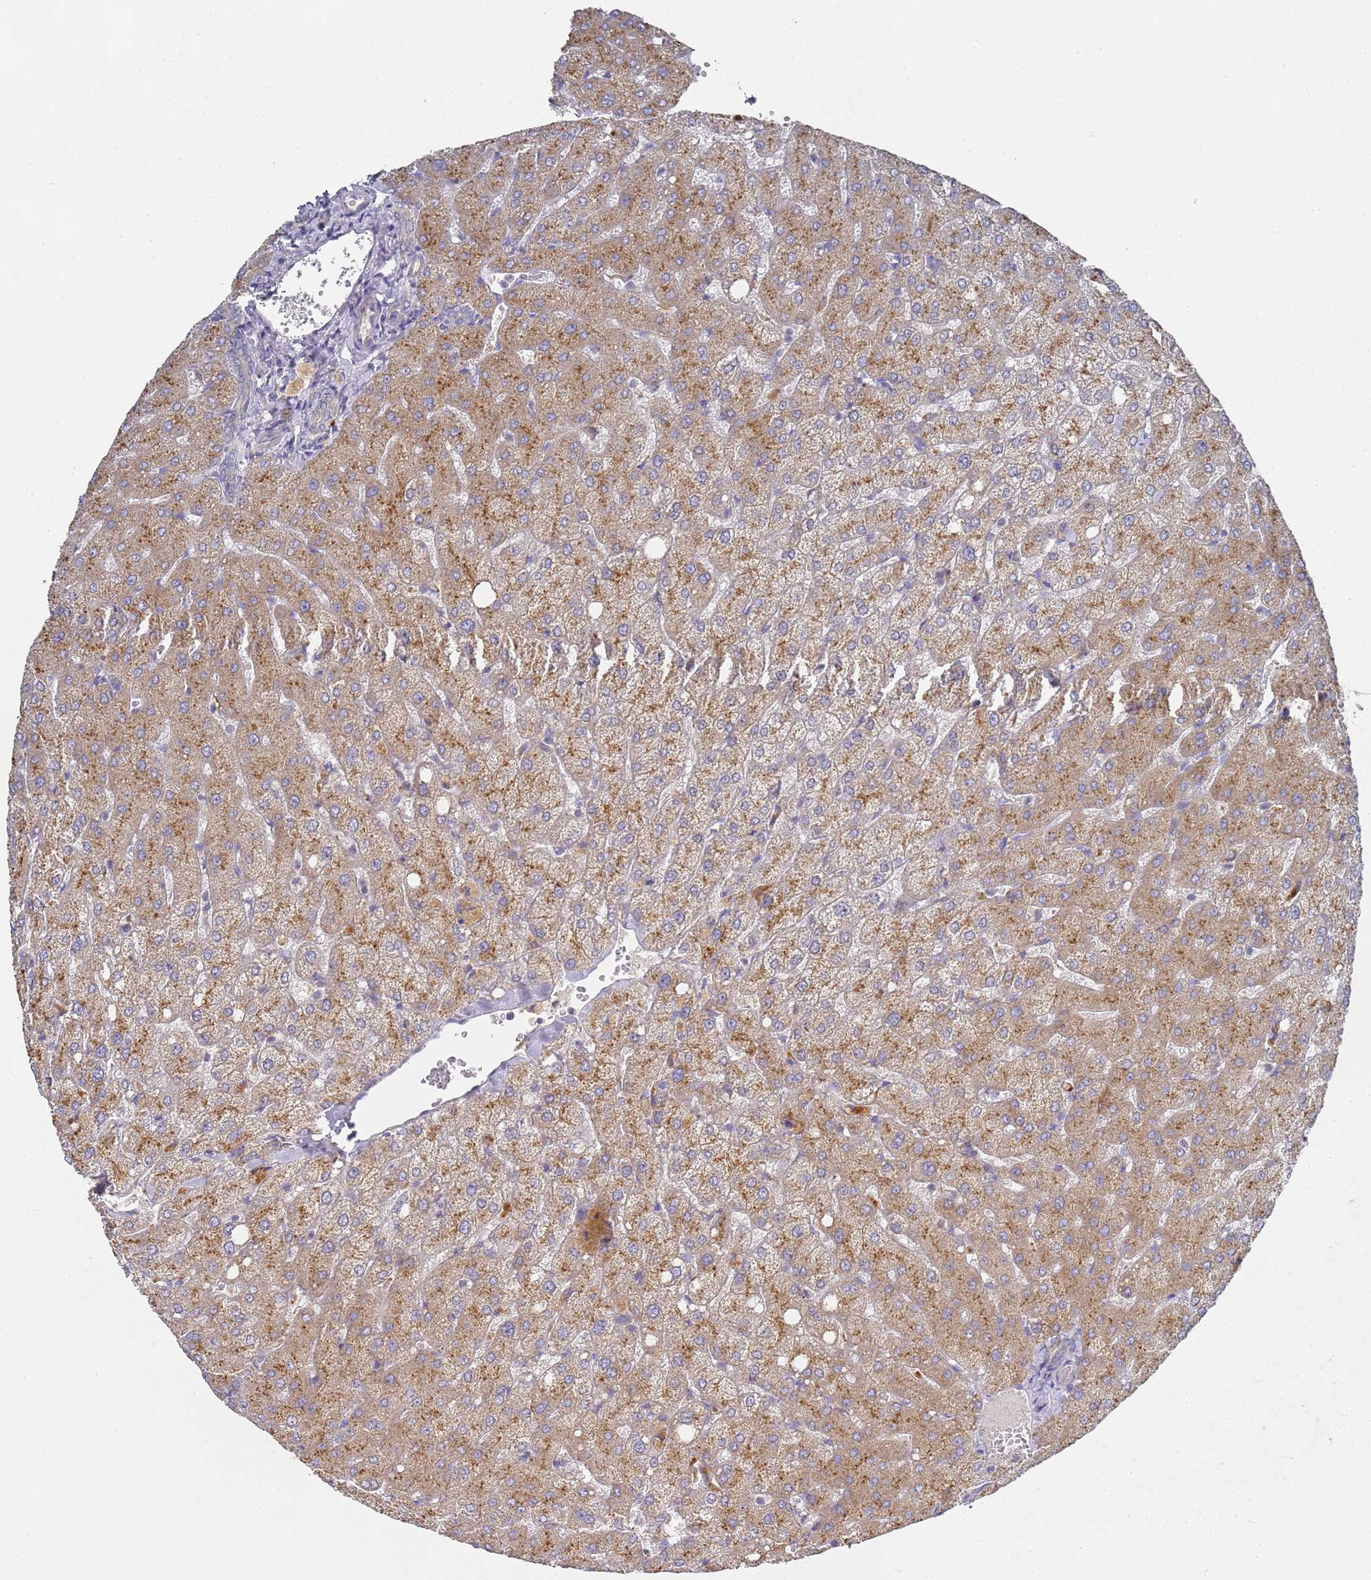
{"staining": {"intensity": "weak", "quantity": "25%-75%", "location": "cytoplasmic/membranous"}, "tissue": "liver", "cell_type": "Cholangiocytes", "image_type": "normal", "snomed": [{"axis": "morphology", "description": "Normal tissue, NOS"}, {"axis": "topography", "description": "Liver"}], "caption": "There is low levels of weak cytoplasmic/membranous staining in cholangiocytes of normal liver, as demonstrated by immunohistochemical staining (brown color).", "gene": "NPEPPS", "patient": {"sex": "female", "age": 54}}